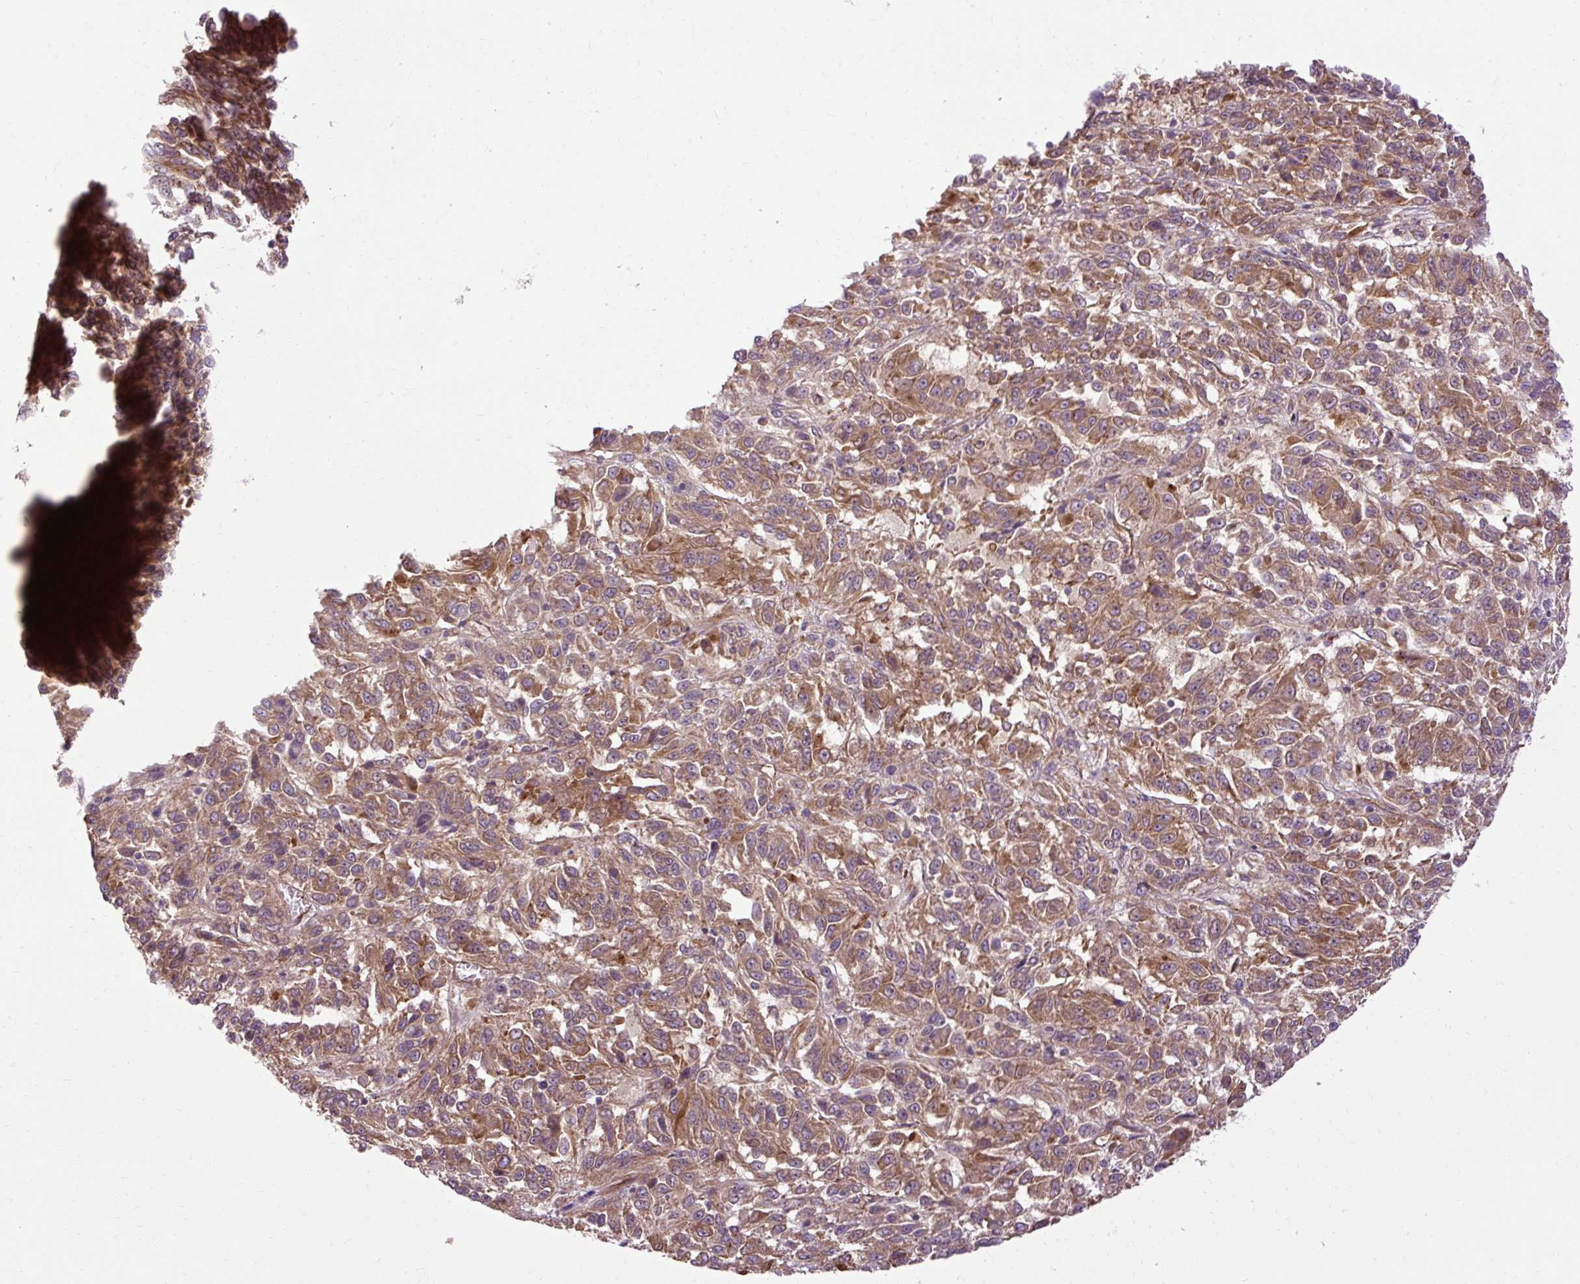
{"staining": {"intensity": "moderate", "quantity": ">75%", "location": "cytoplasmic/membranous"}, "tissue": "melanoma", "cell_type": "Tumor cells", "image_type": "cancer", "snomed": [{"axis": "morphology", "description": "Malignant melanoma, Metastatic site"}, {"axis": "topography", "description": "Lung"}], "caption": "Immunohistochemistry photomicrograph of human melanoma stained for a protein (brown), which reveals medium levels of moderate cytoplasmic/membranous positivity in approximately >75% of tumor cells.", "gene": "CCDC93", "patient": {"sex": "male", "age": 64}}